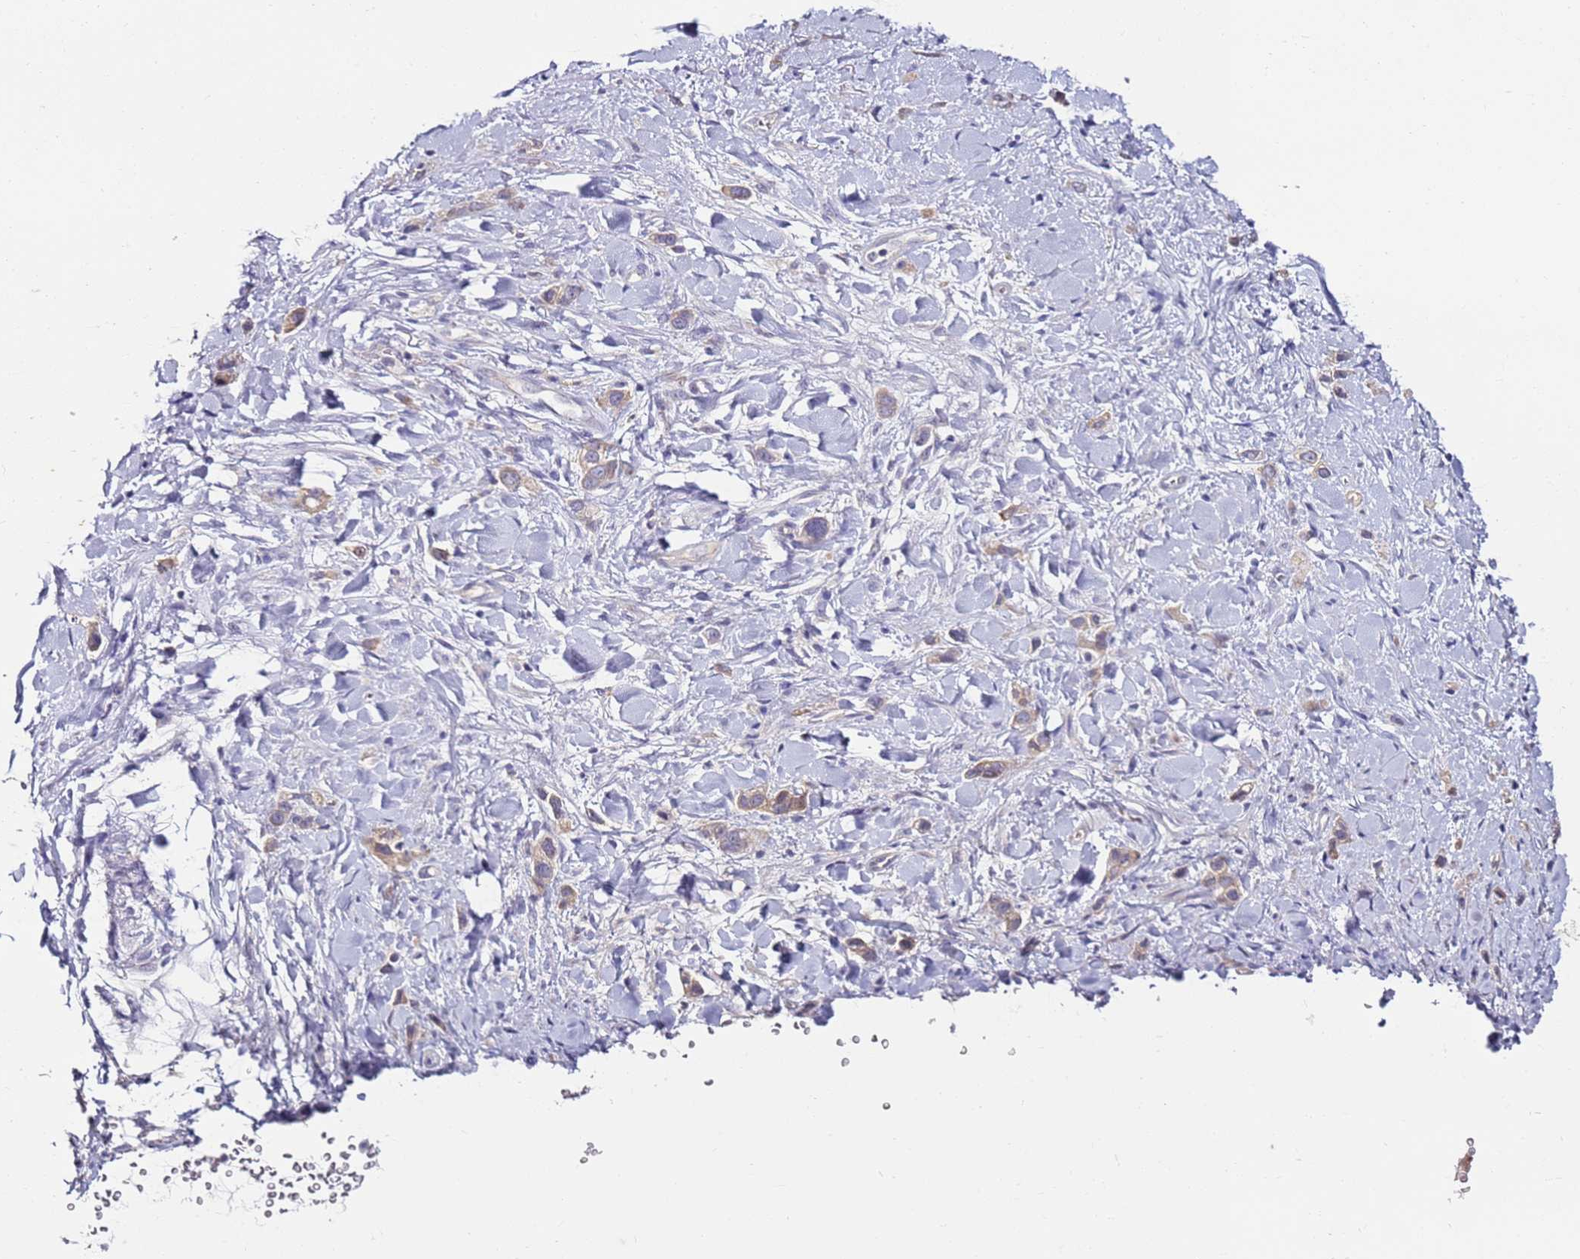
{"staining": {"intensity": "weak", "quantity": ">75%", "location": "cytoplasmic/membranous"}, "tissue": "stomach cancer", "cell_type": "Tumor cells", "image_type": "cancer", "snomed": [{"axis": "morphology", "description": "Adenocarcinoma, NOS"}, {"axis": "topography", "description": "Stomach"}], "caption": "DAB (3,3'-diaminobenzidine) immunohistochemical staining of human stomach cancer (adenocarcinoma) shows weak cytoplasmic/membranous protein staining in approximately >75% of tumor cells.", "gene": "SRRM5", "patient": {"sex": "female", "age": 65}}